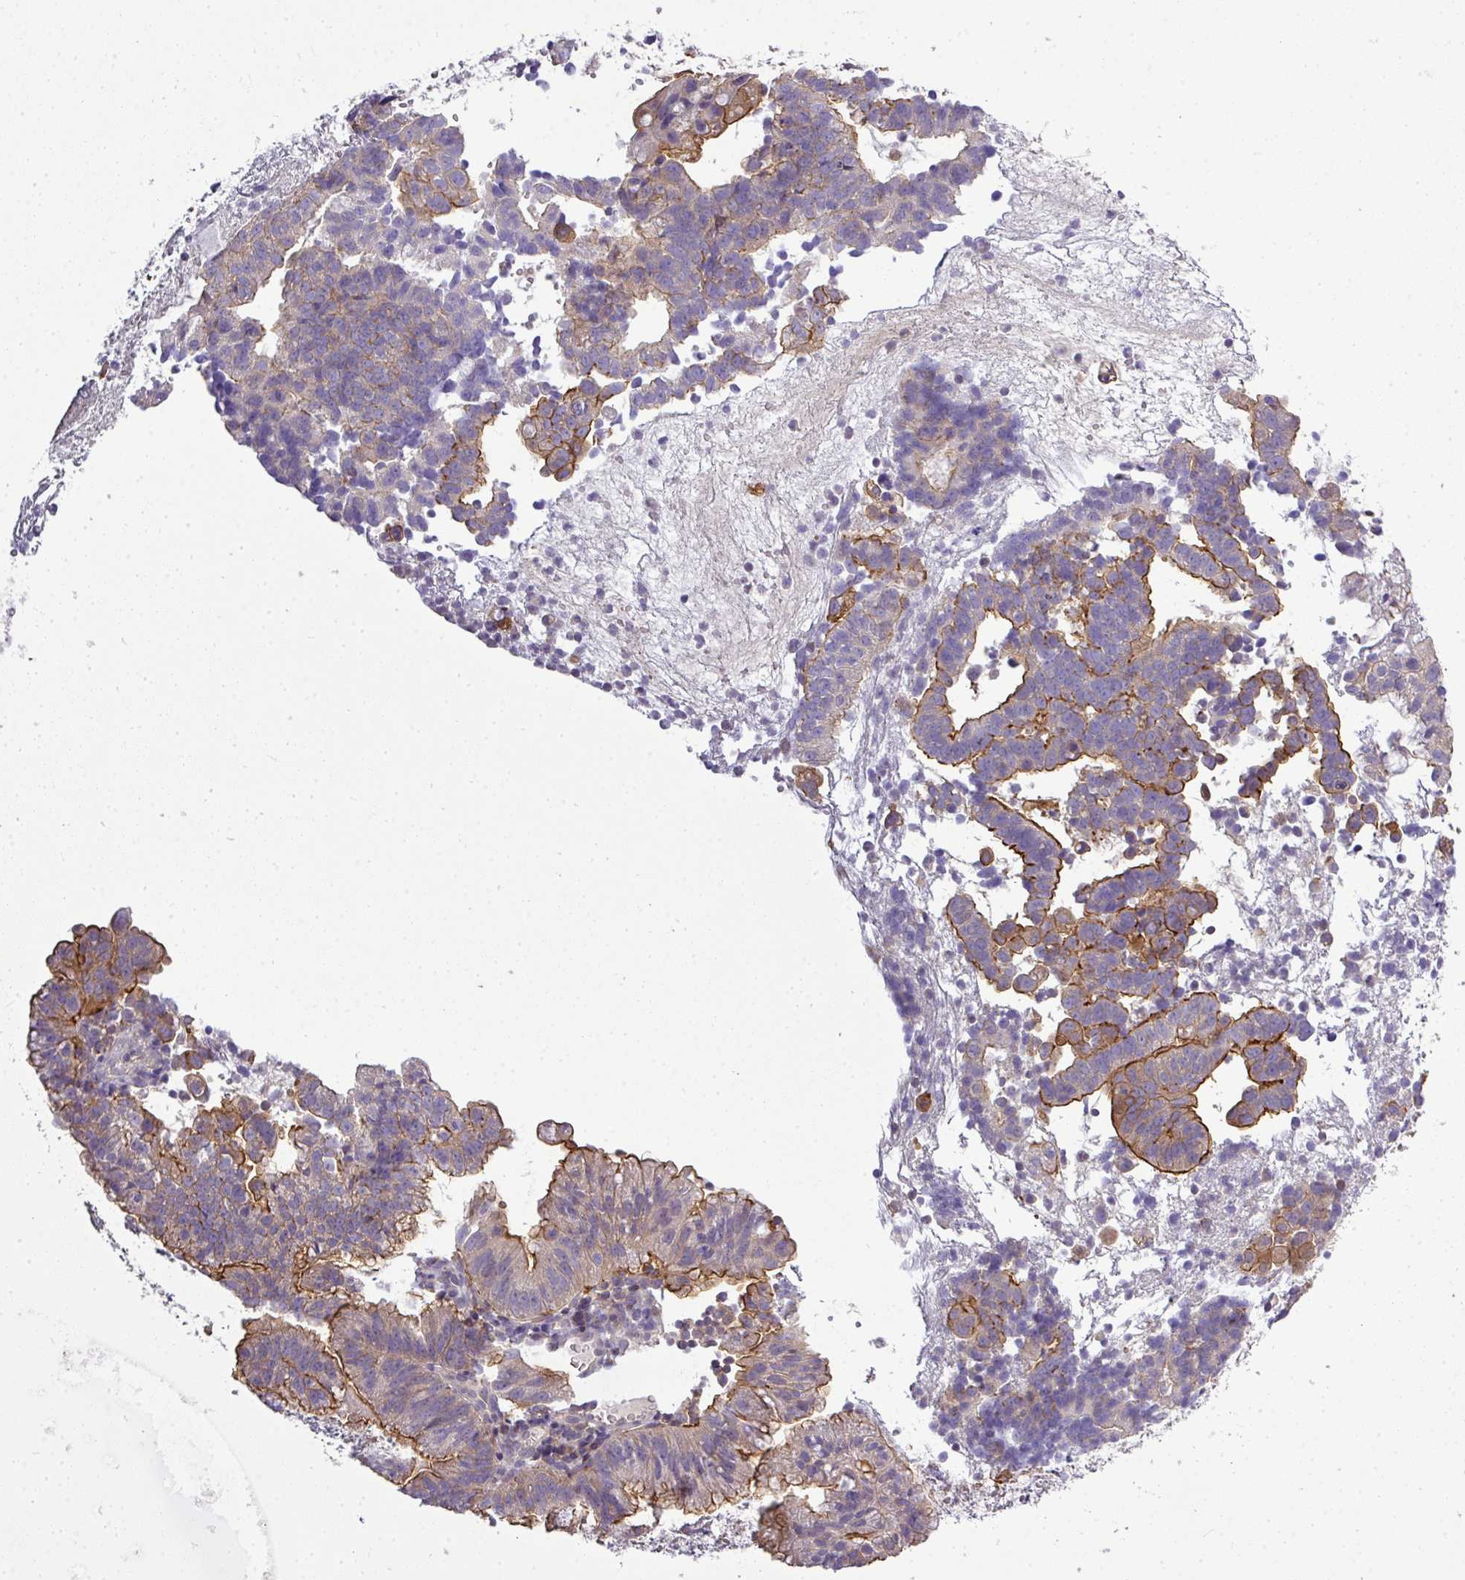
{"staining": {"intensity": "moderate", "quantity": "25%-75%", "location": "cytoplasmic/membranous"}, "tissue": "endometrial cancer", "cell_type": "Tumor cells", "image_type": "cancer", "snomed": [{"axis": "morphology", "description": "Adenocarcinoma, NOS"}, {"axis": "topography", "description": "Endometrium"}], "caption": "IHC histopathology image of neoplastic tissue: endometrial cancer (adenocarcinoma) stained using immunohistochemistry (IHC) displays medium levels of moderate protein expression localized specifically in the cytoplasmic/membranous of tumor cells, appearing as a cytoplasmic/membranous brown color.", "gene": "STAT5A", "patient": {"sex": "female", "age": 76}}